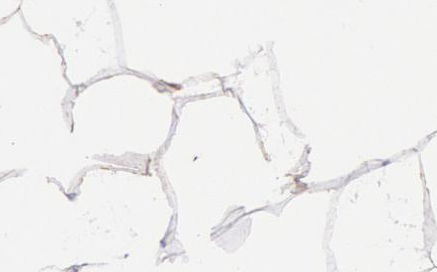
{"staining": {"intensity": "moderate", "quantity": ">75%", "location": "cytoplasmic/membranous"}, "tissue": "adipose tissue", "cell_type": "Adipocytes", "image_type": "normal", "snomed": [{"axis": "morphology", "description": "Normal tissue, NOS"}, {"axis": "morphology", "description": "Duct carcinoma"}, {"axis": "topography", "description": "Breast"}, {"axis": "topography", "description": "Adipose tissue"}], "caption": "An immunohistochemistry (IHC) histopathology image of benign tissue is shown. Protein staining in brown shows moderate cytoplasmic/membranous positivity in adipose tissue within adipocytes. (IHC, brightfield microscopy, high magnification).", "gene": "CYC1", "patient": {"sex": "female", "age": 37}}